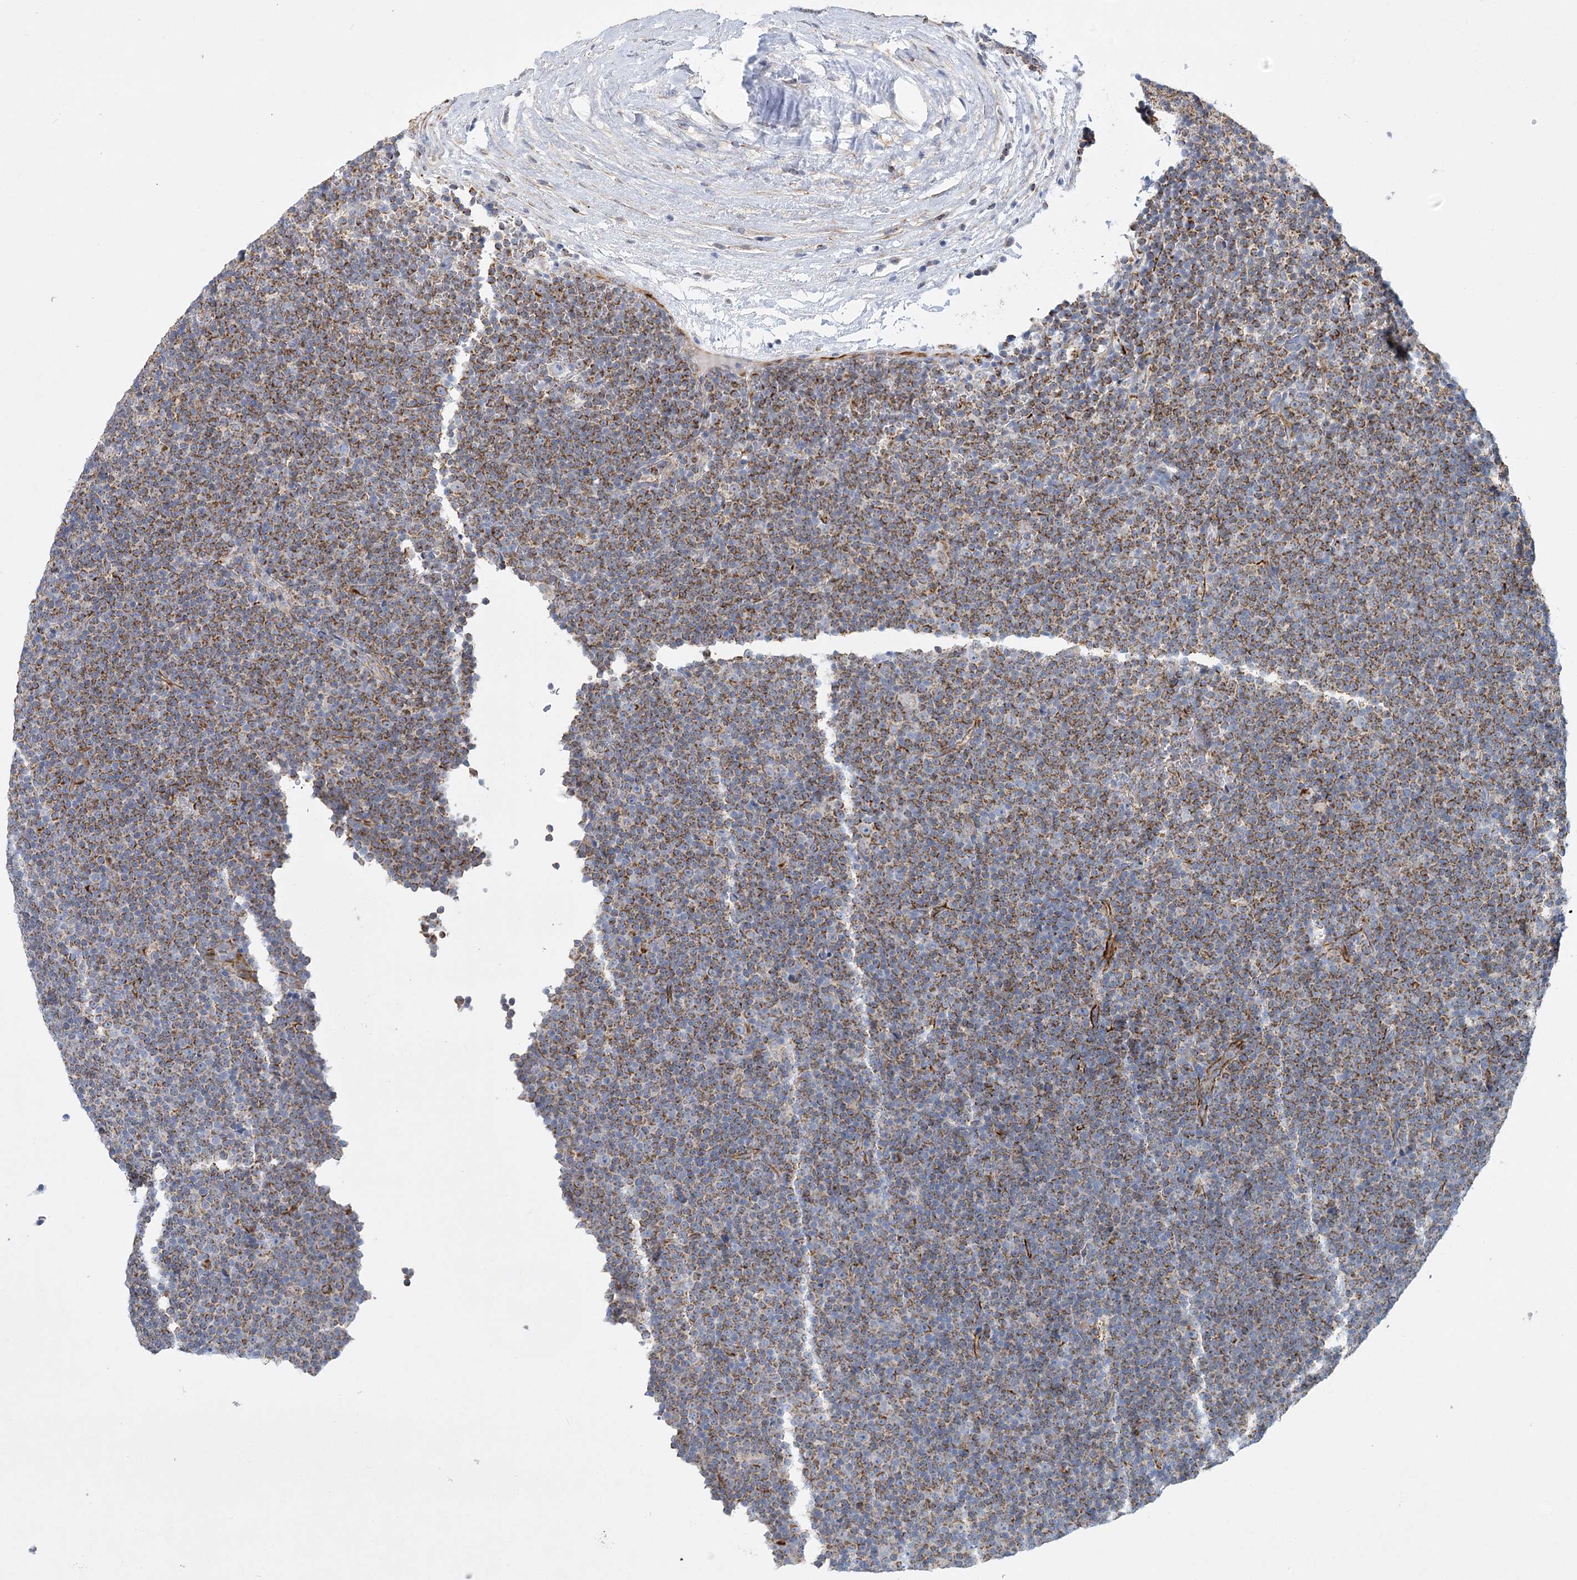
{"staining": {"intensity": "moderate", "quantity": ">75%", "location": "cytoplasmic/membranous"}, "tissue": "lymphoma", "cell_type": "Tumor cells", "image_type": "cancer", "snomed": [{"axis": "morphology", "description": "Malignant lymphoma, non-Hodgkin's type, Low grade"}, {"axis": "topography", "description": "Lymph node"}], "caption": "Immunohistochemistry micrograph of neoplastic tissue: lymphoma stained using immunohistochemistry displays medium levels of moderate protein expression localized specifically in the cytoplasmic/membranous of tumor cells, appearing as a cytoplasmic/membranous brown color.", "gene": "DHTKD1", "patient": {"sex": "female", "age": 67}}